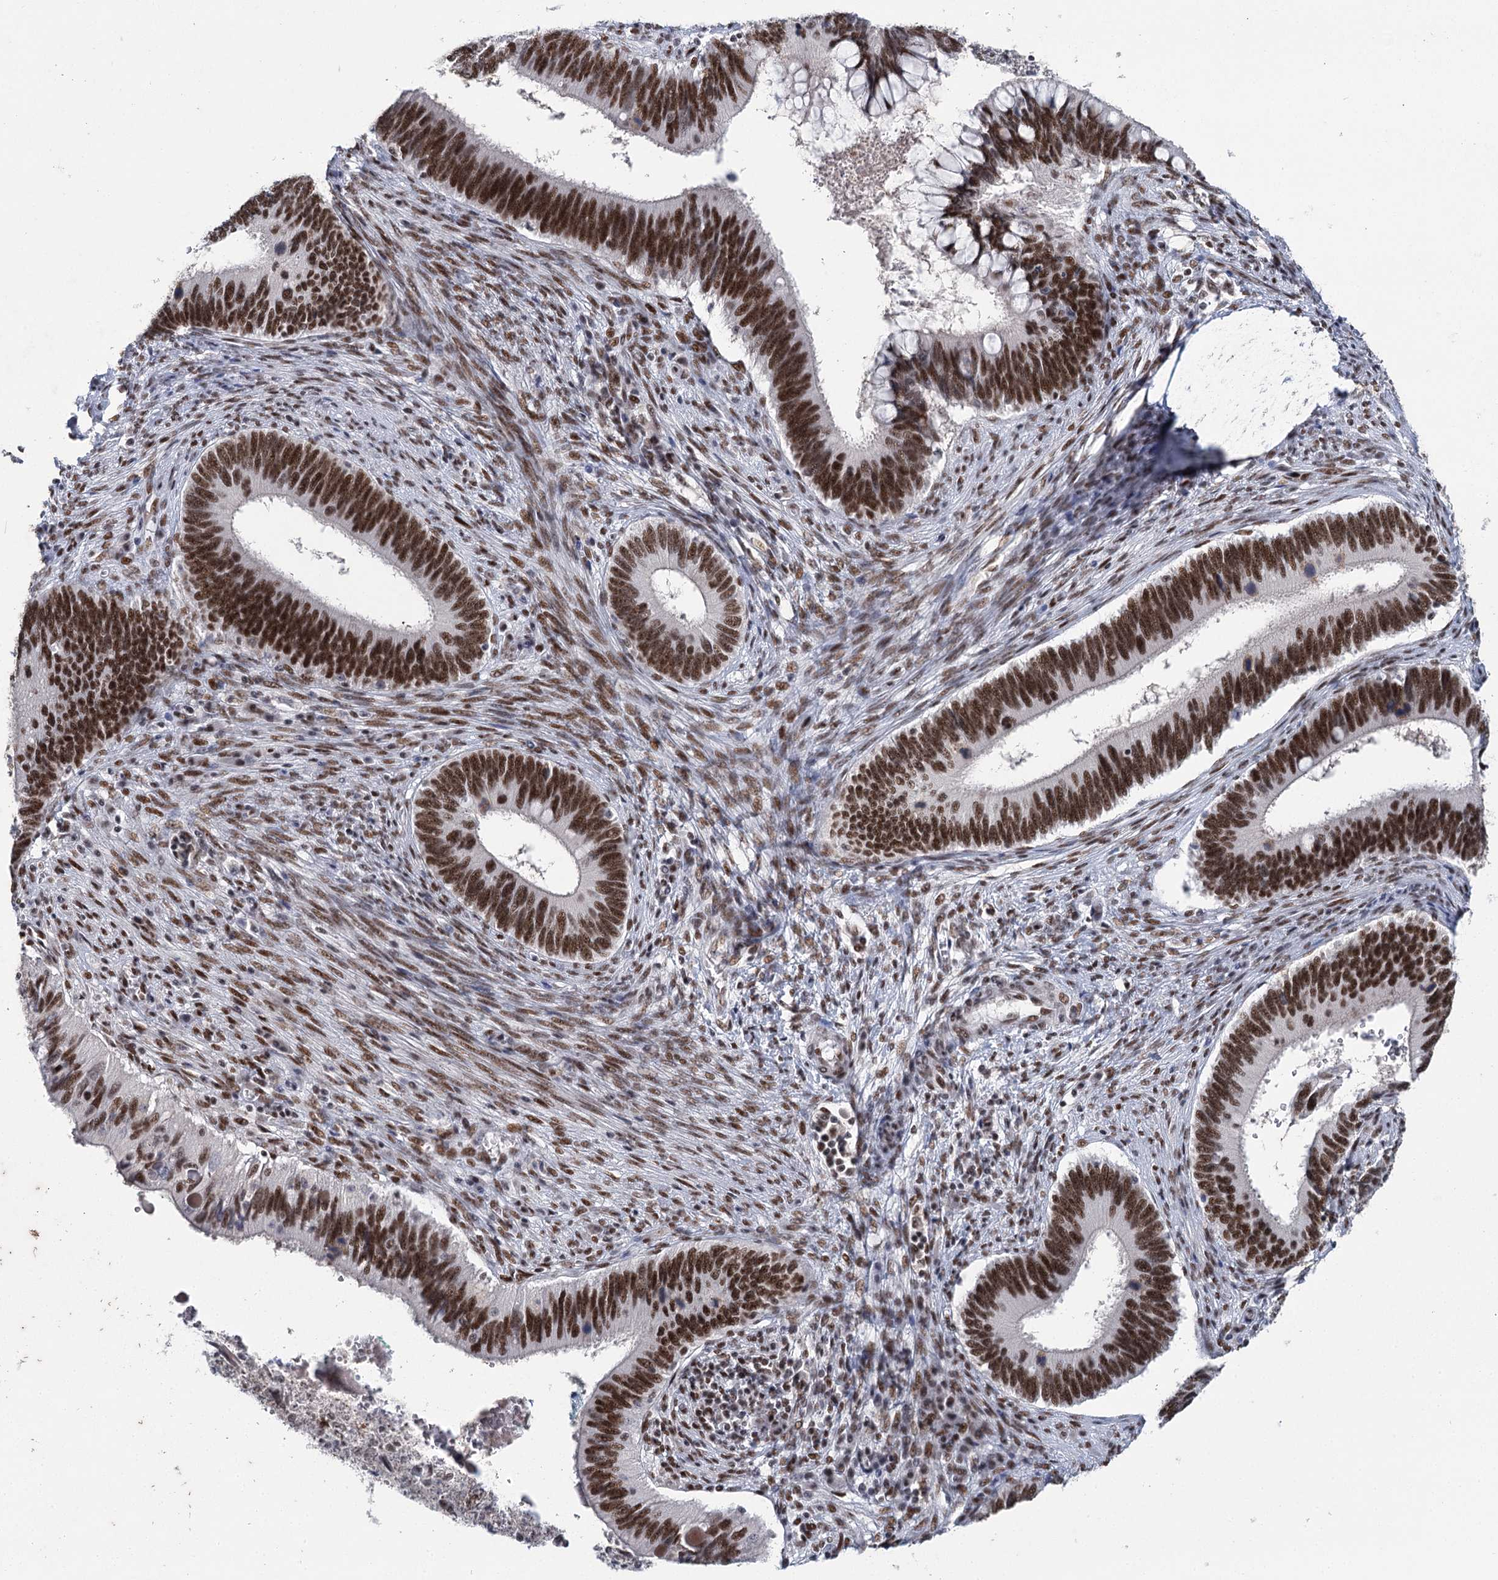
{"staining": {"intensity": "strong", "quantity": ">75%", "location": "nuclear"}, "tissue": "cervical cancer", "cell_type": "Tumor cells", "image_type": "cancer", "snomed": [{"axis": "morphology", "description": "Adenocarcinoma, NOS"}, {"axis": "topography", "description": "Cervix"}], "caption": "Tumor cells show high levels of strong nuclear expression in approximately >75% of cells in cervical adenocarcinoma.", "gene": "SCAF8", "patient": {"sex": "female", "age": 42}}